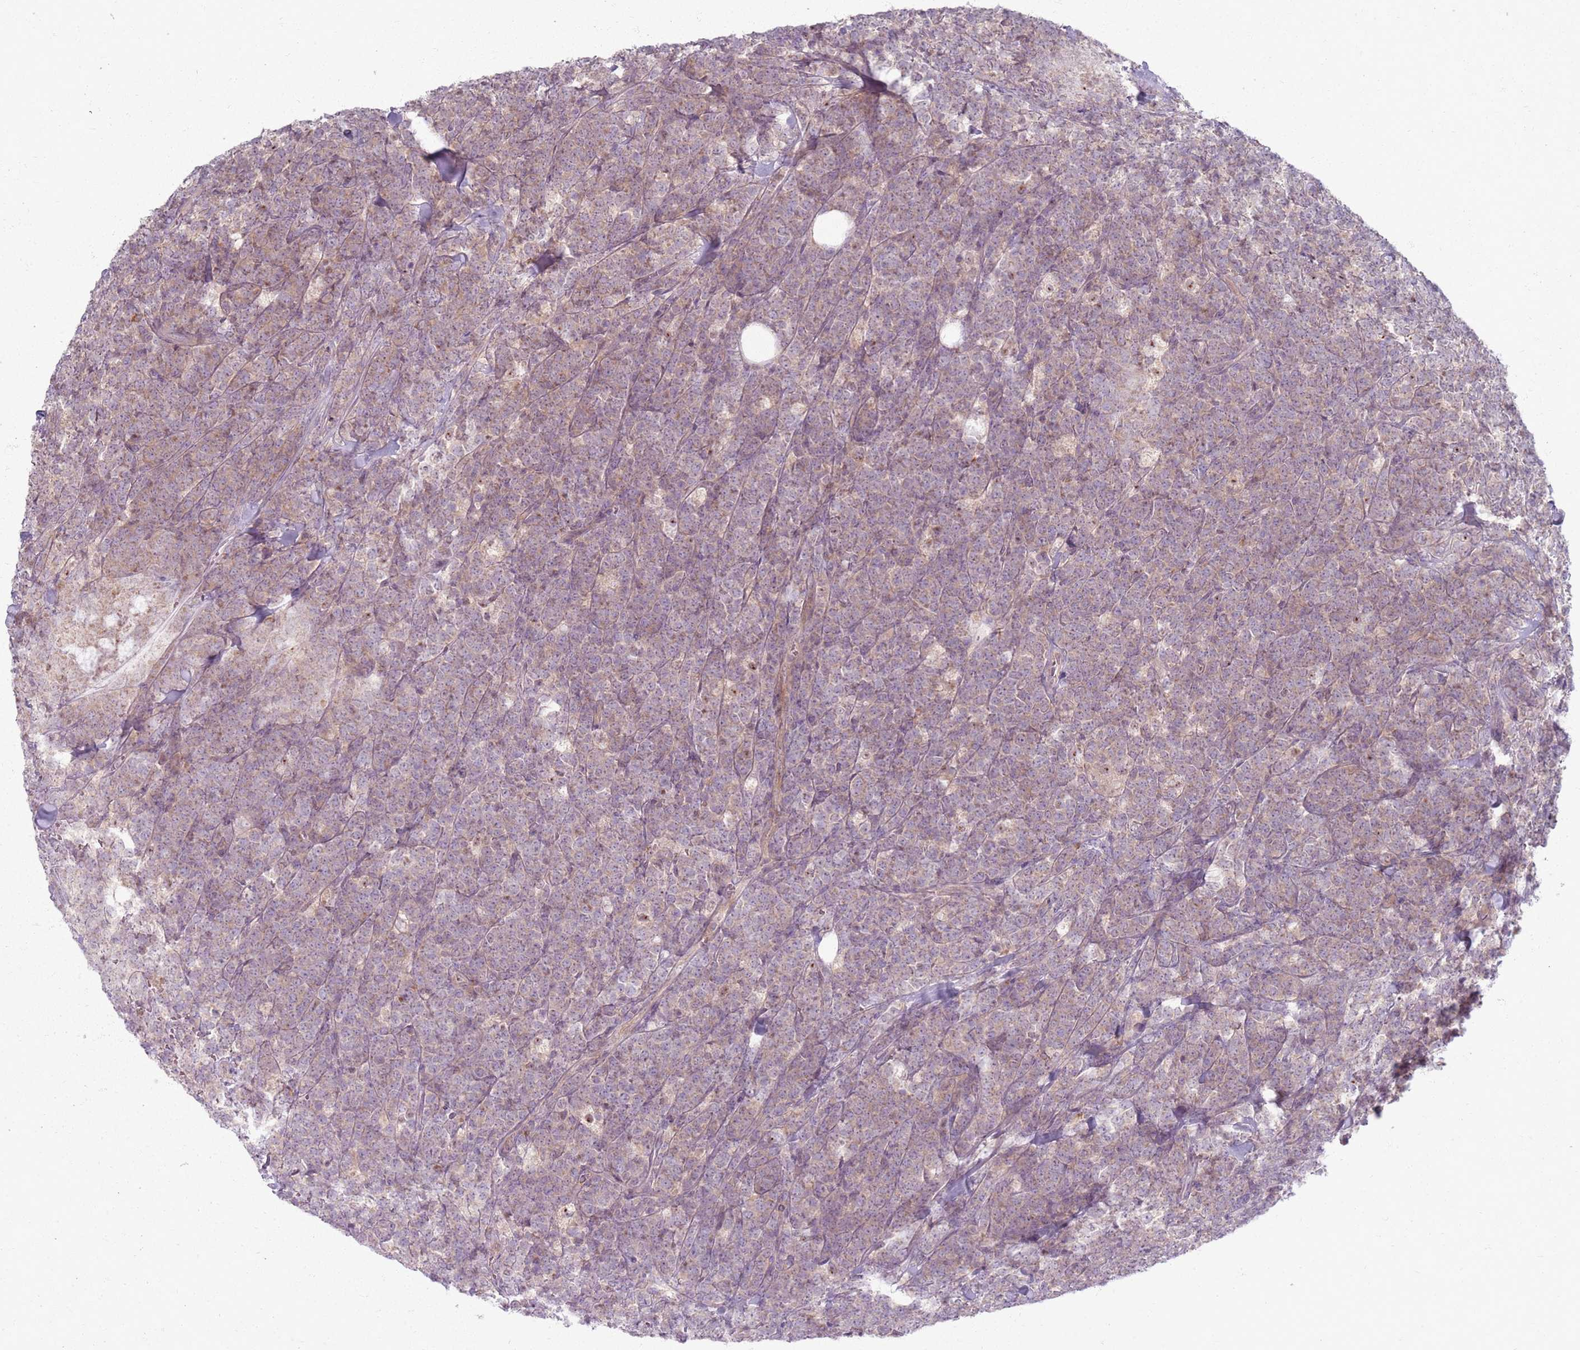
{"staining": {"intensity": "weak", "quantity": "25%-75%", "location": "cytoplasmic/membranous"}, "tissue": "lymphoma", "cell_type": "Tumor cells", "image_type": "cancer", "snomed": [{"axis": "morphology", "description": "Malignant lymphoma, non-Hodgkin's type, High grade"}, {"axis": "topography", "description": "Small intestine"}], "caption": "An image showing weak cytoplasmic/membranous expression in approximately 25%-75% of tumor cells in lymphoma, as visualized by brown immunohistochemical staining.", "gene": "ZDHHC2", "patient": {"sex": "male", "age": 8}}